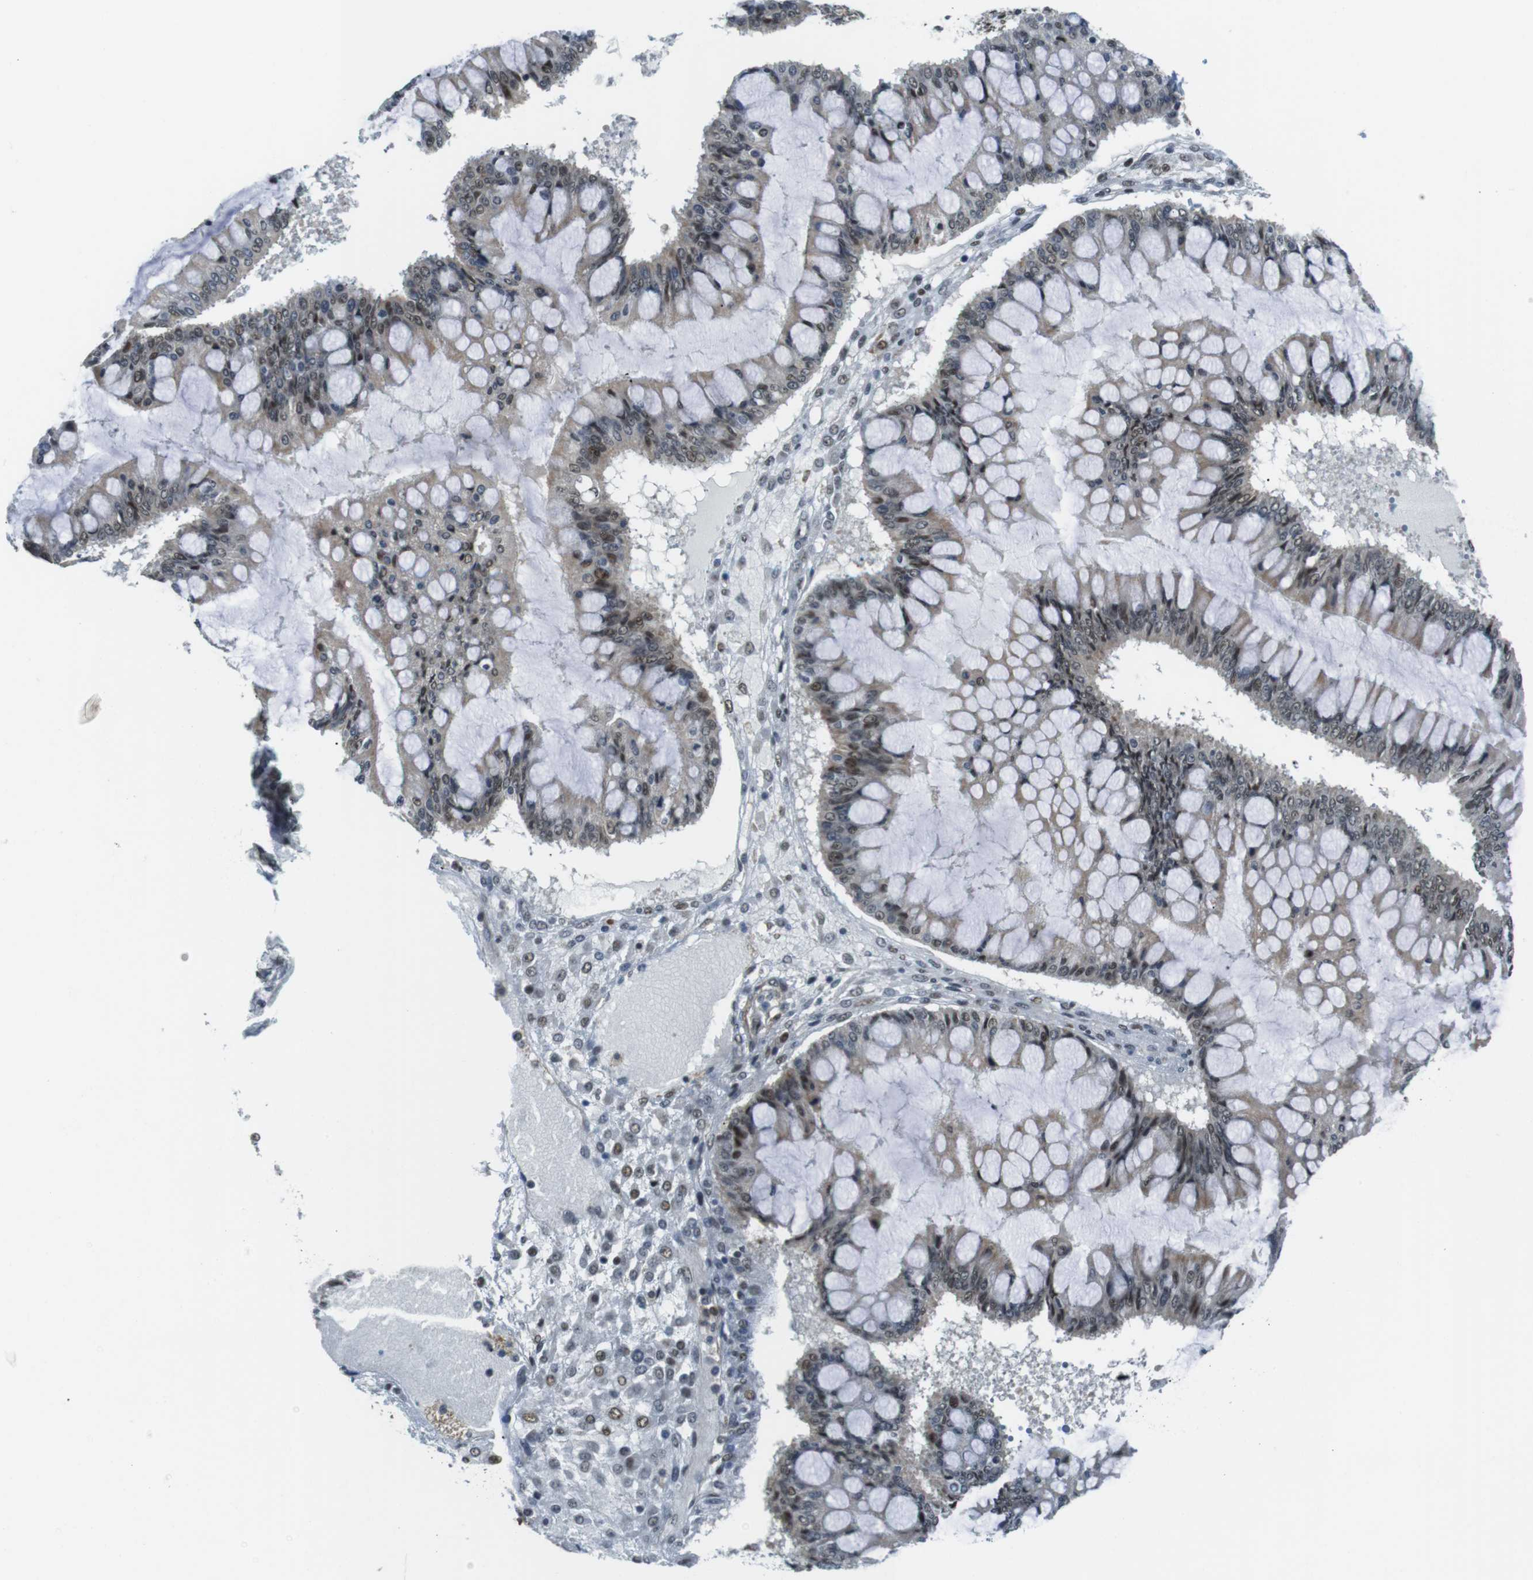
{"staining": {"intensity": "moderate", "quantity": "<25%", "location": "nuclear"}, "tissue": "ovarian cancer", "cell_type": "Tumor cells", "image_type": "cancer", "snomed": [{"axis": "morphology", "description": "Cystadenocarcinoma, mucinous, NOS"}, {"axis": "topography", "description": "Ovary"}], "caption": "Ovarian cancer (mucinous cystadenocarcinoma) stained with immunohistochemistry (IHC) displays moderate nuclear positivity in approximately <25% of tumor cells.", "gene": "USP7", "patient": {"sex": "female", "age": 73}}